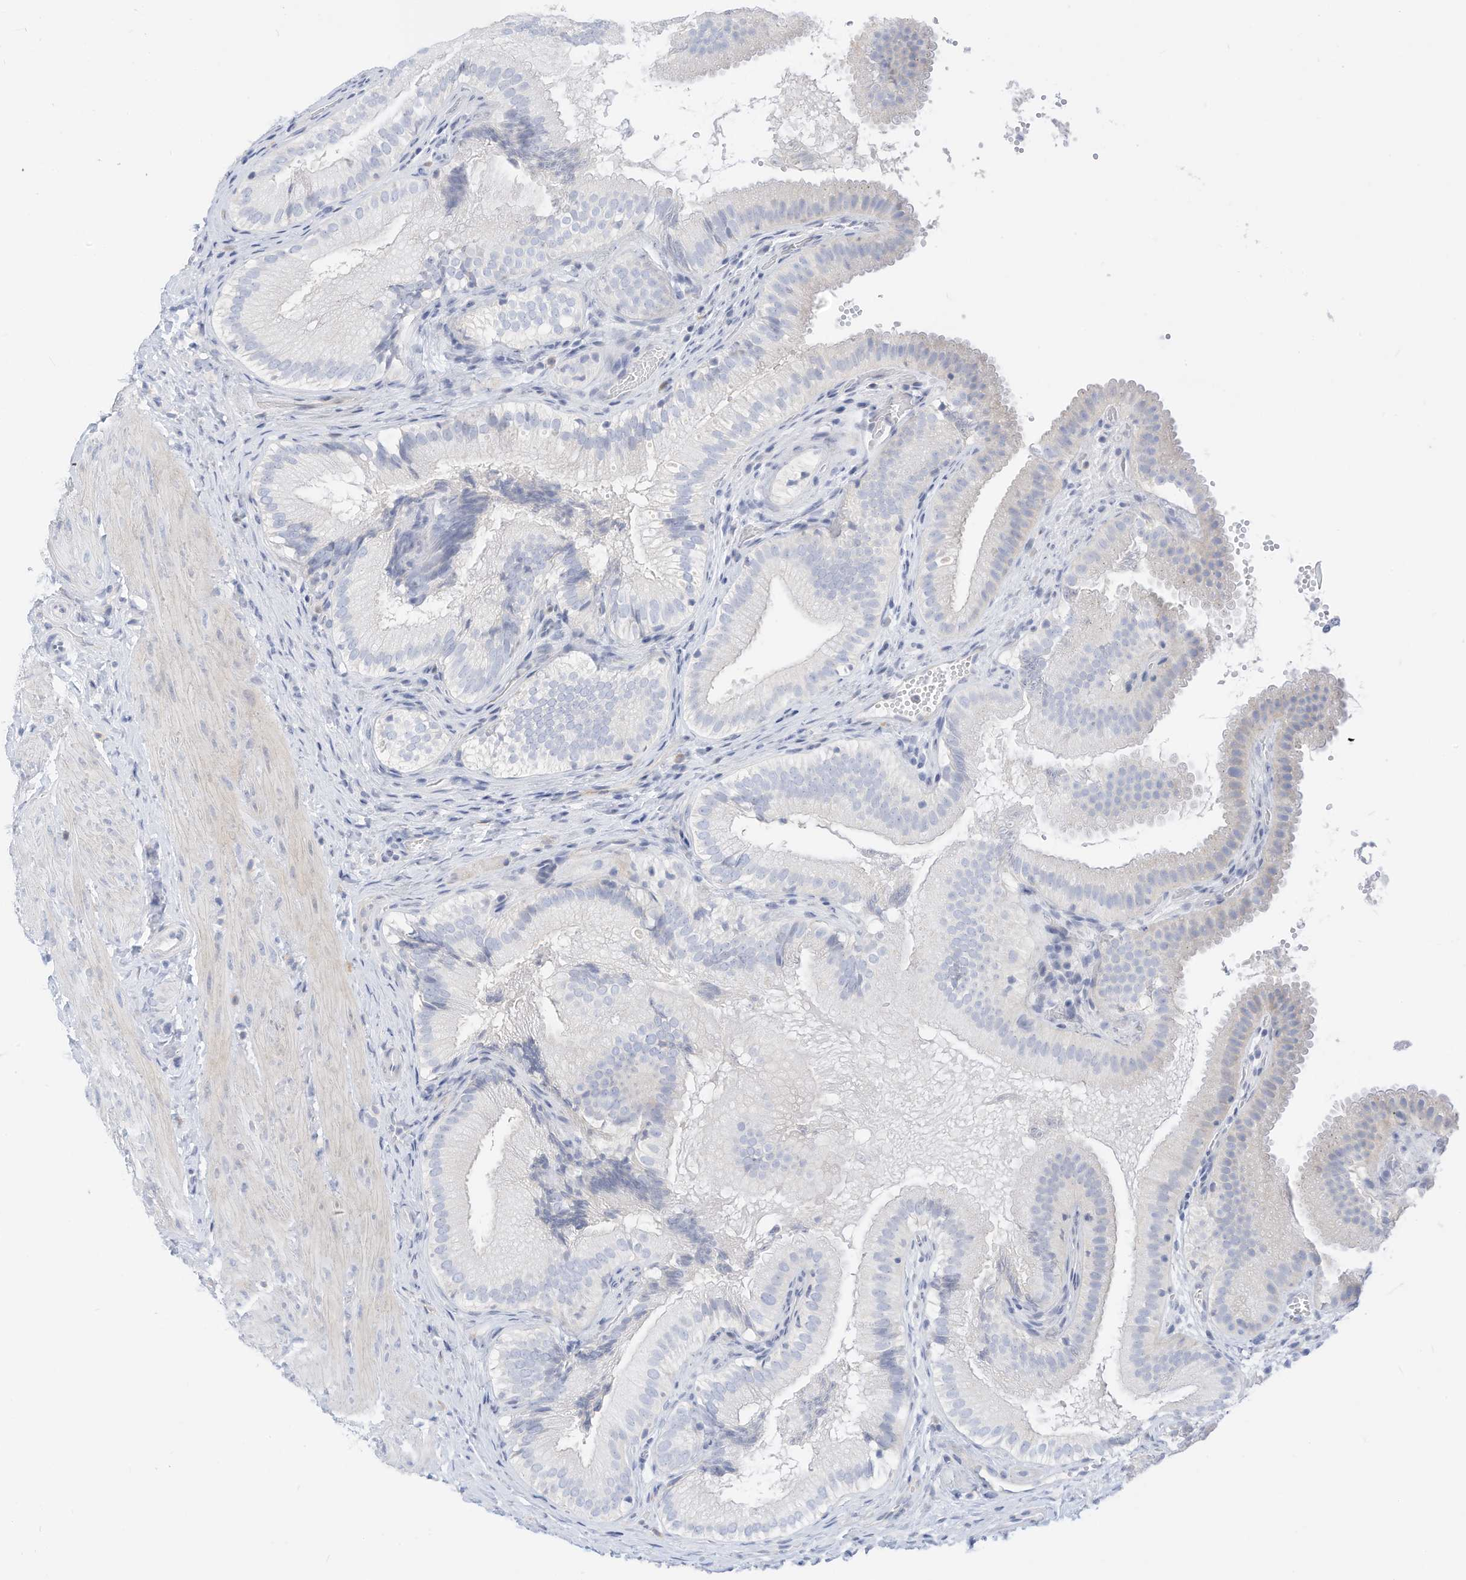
{"staining": {"intensity": "negative", "quantity": "none", "location": "none"}, "tissue": "gallbladder", "cell_type": "Glandular cells", "image_type": "normal", "snomed": [{"axis": "morphology", "description": "Normal tissue, NOS"}, {"axis": "topography", "description": "Gallbladder"}], "caption": "This is an IHC image of benign gallbladder. There is no positivity in glandular cells.", "gene": "SPOCD1", "patient": {"sex": "female", "age": 30}}